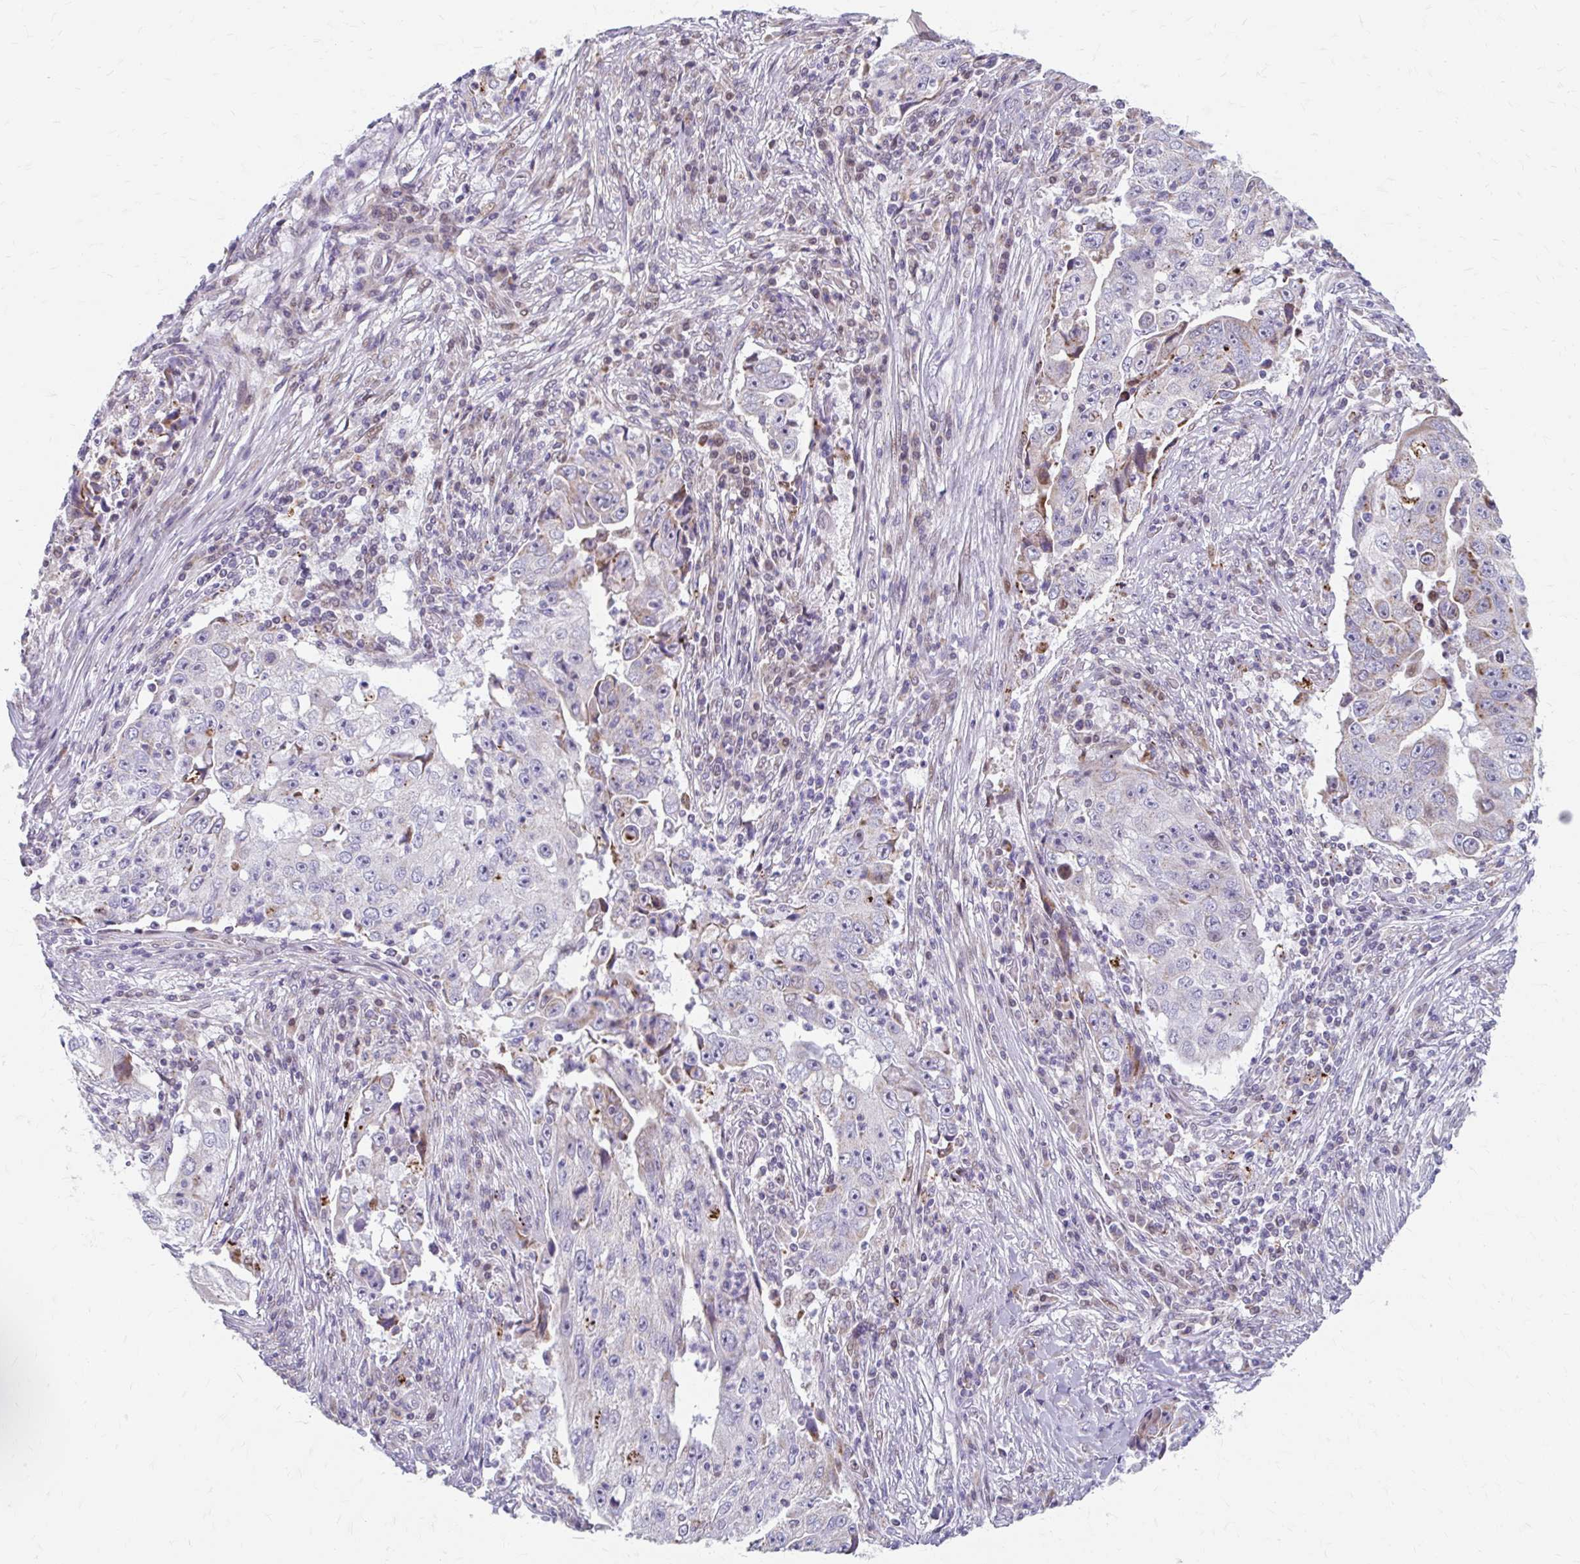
{"staining": {"intensity": "weak", "quantity": "<25%", "location": "cytoplasmic/membranous"}, "tissue": "lung cancer", "cell_type": "Tumor cells", "image_type": "cancer", "snomed": [{"axis": "morphology", "description": "Squamous cell carcinoma, NOS"}, {"axis": "topography", "description": "Lung"}], "caption": "Human squamous cell carcinoma (lung) stained for a protein using immunohistochemistry reveals no expression in tumor cells.", "gene": "BEAN1", "patient": {"sex": "male", "age": 64}}